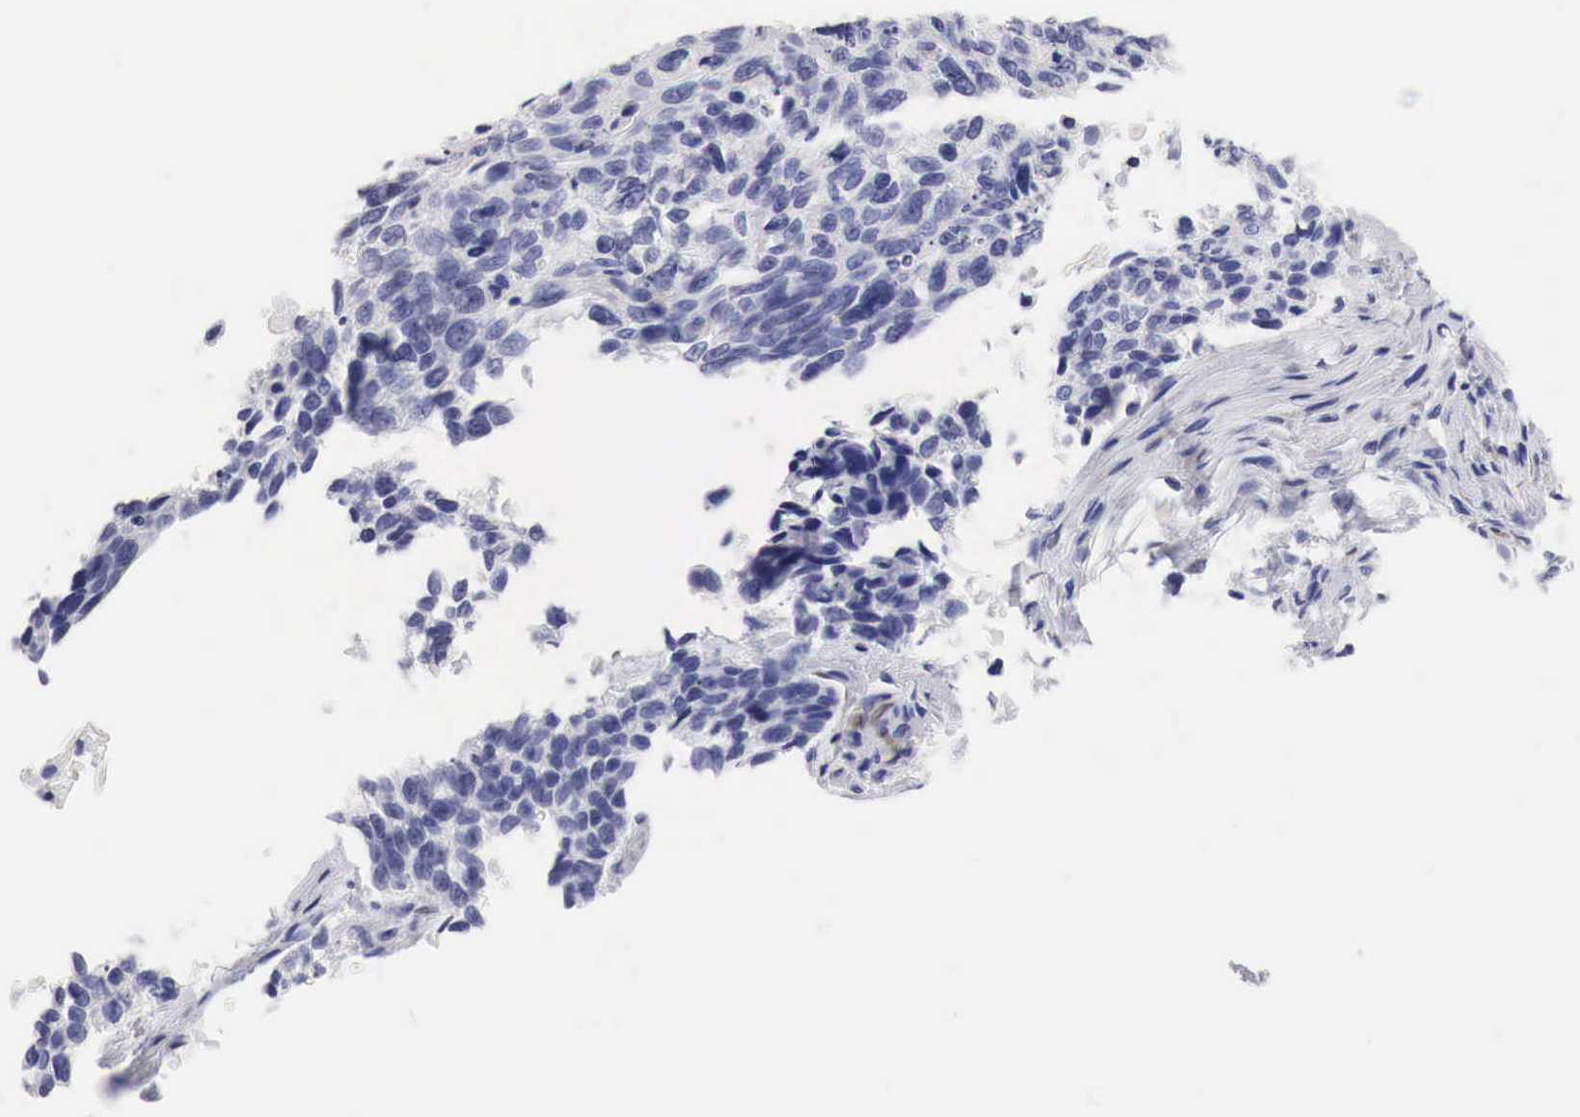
{"staining": {"intensity": "negative", "quantity": "none", "location": "none"}, "tissue": "lung cancer", "cell_type": "Tumor cells", "image_type": "cancer", "snomed": [{"axis": "morphology", "description": "Squamous cell carcinoma, NOS"}, {"axis": "topography", "description": "Lymph node"}, {"axis": "topography", "description": "Lung"}], "caption": "This is an IHC histopathology image of human lung cancer. There is no expression in tumor cells.", "gene": "CDKN2A", "patient": {"sex": "male", "age": 74}}